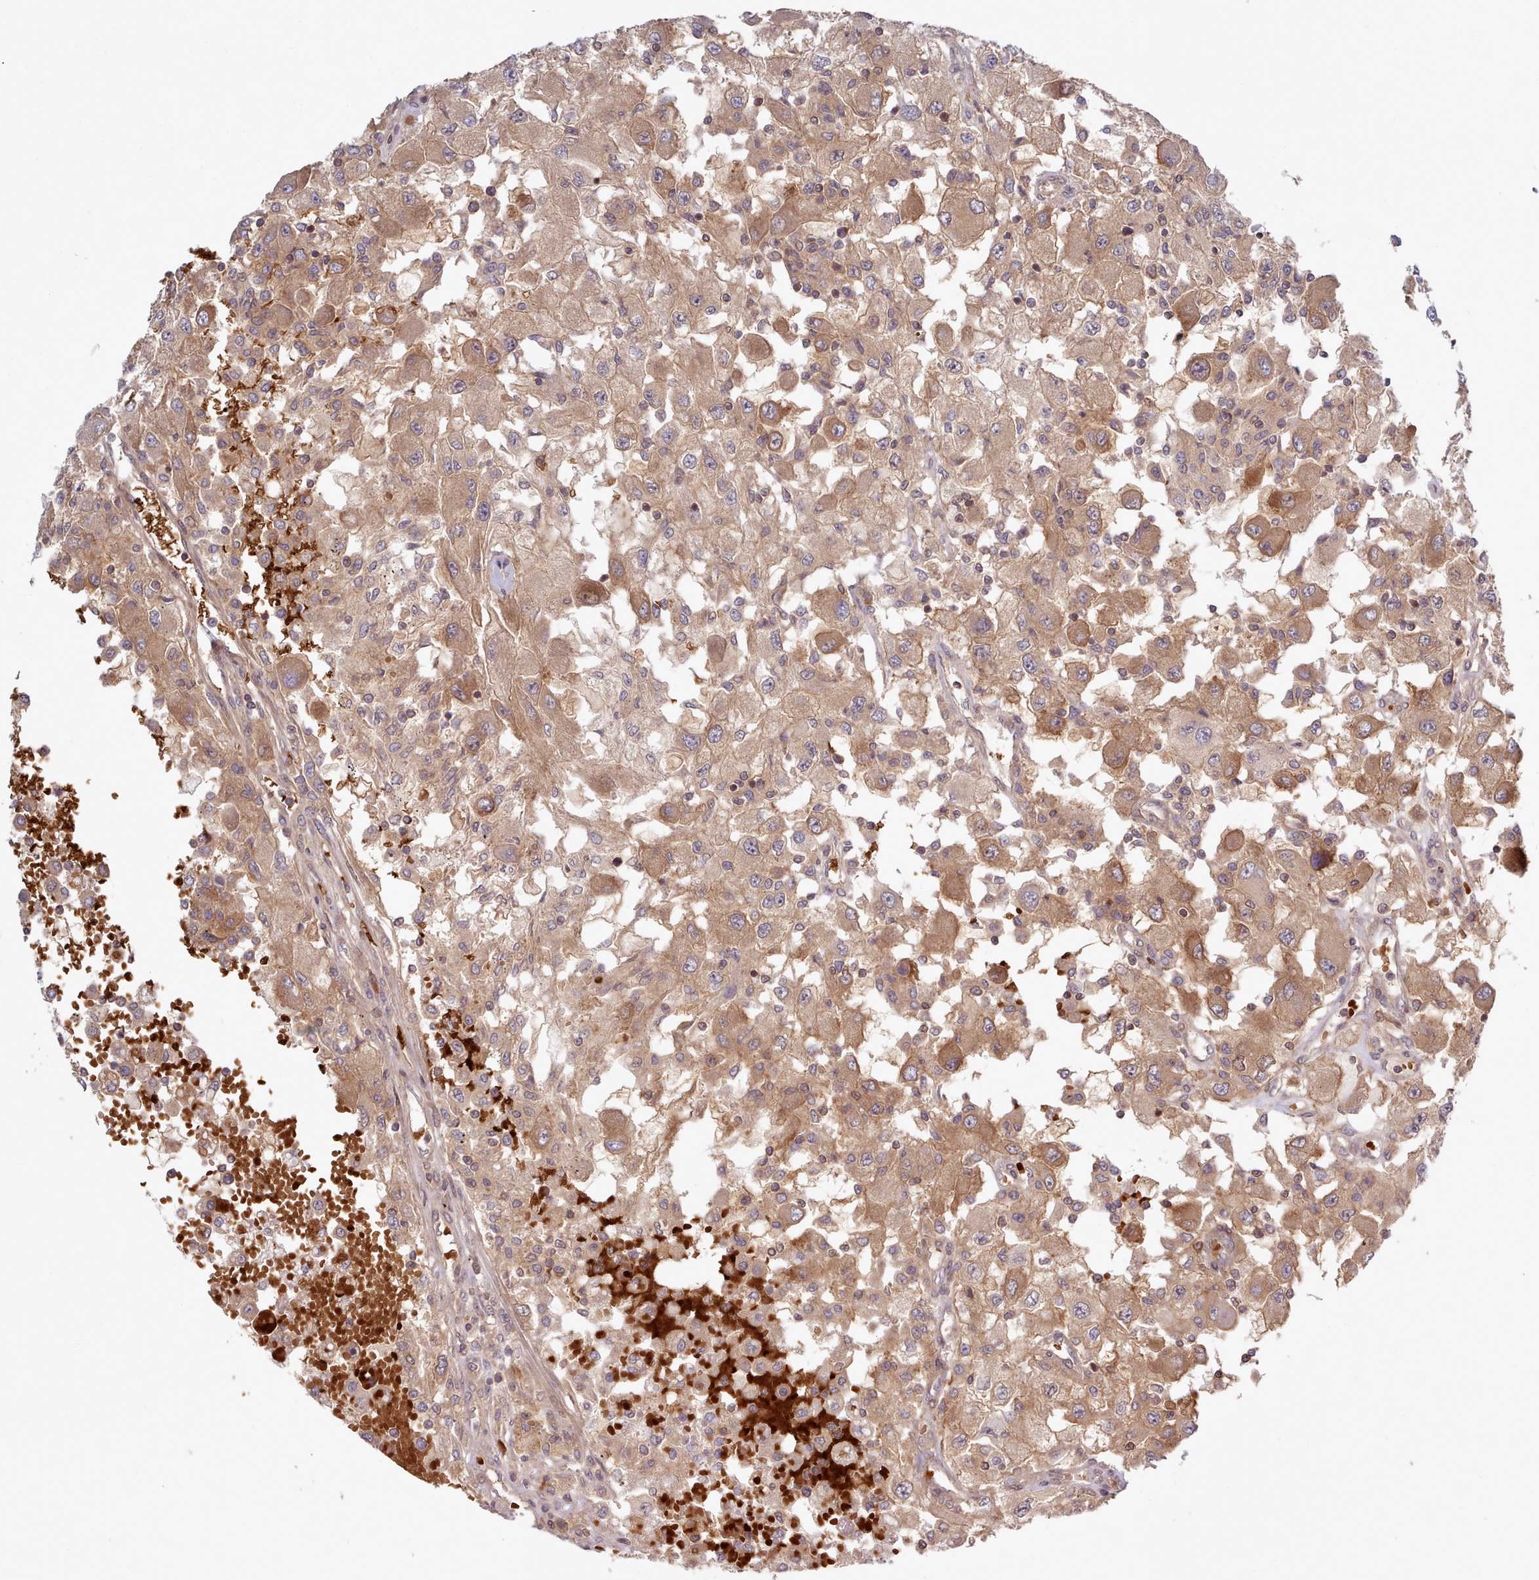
{"staining": {"intensity": "moderate", "quantity": ">75%", "location": "cytoplasmic/membranous"}, "tissue": "renal cancer", "cell_type": "Tumor cells", "image_type": "cancer", "snomed": [{"axis": "morphology", "description": "Adenocarcinoma, NOS"}, {"axis": "topography", "description": "Kidney"}], "caption": "Immunohistochemistry staining of adenocarcinoma (renal), which displays medium levels of moderate cytoplasmic/membranous positivity in approximately >75% of tumor cells indicating moderate cytoplasmic/membranous protein positivity. The staining was performed using DAB (3,3'-diaminobenzidine) (brown) for protein detection and nuclei were counterstained in hematoxylin (blue).", "gene": "UBE2G1", "patient": {"sex": "female", "age": 67}}